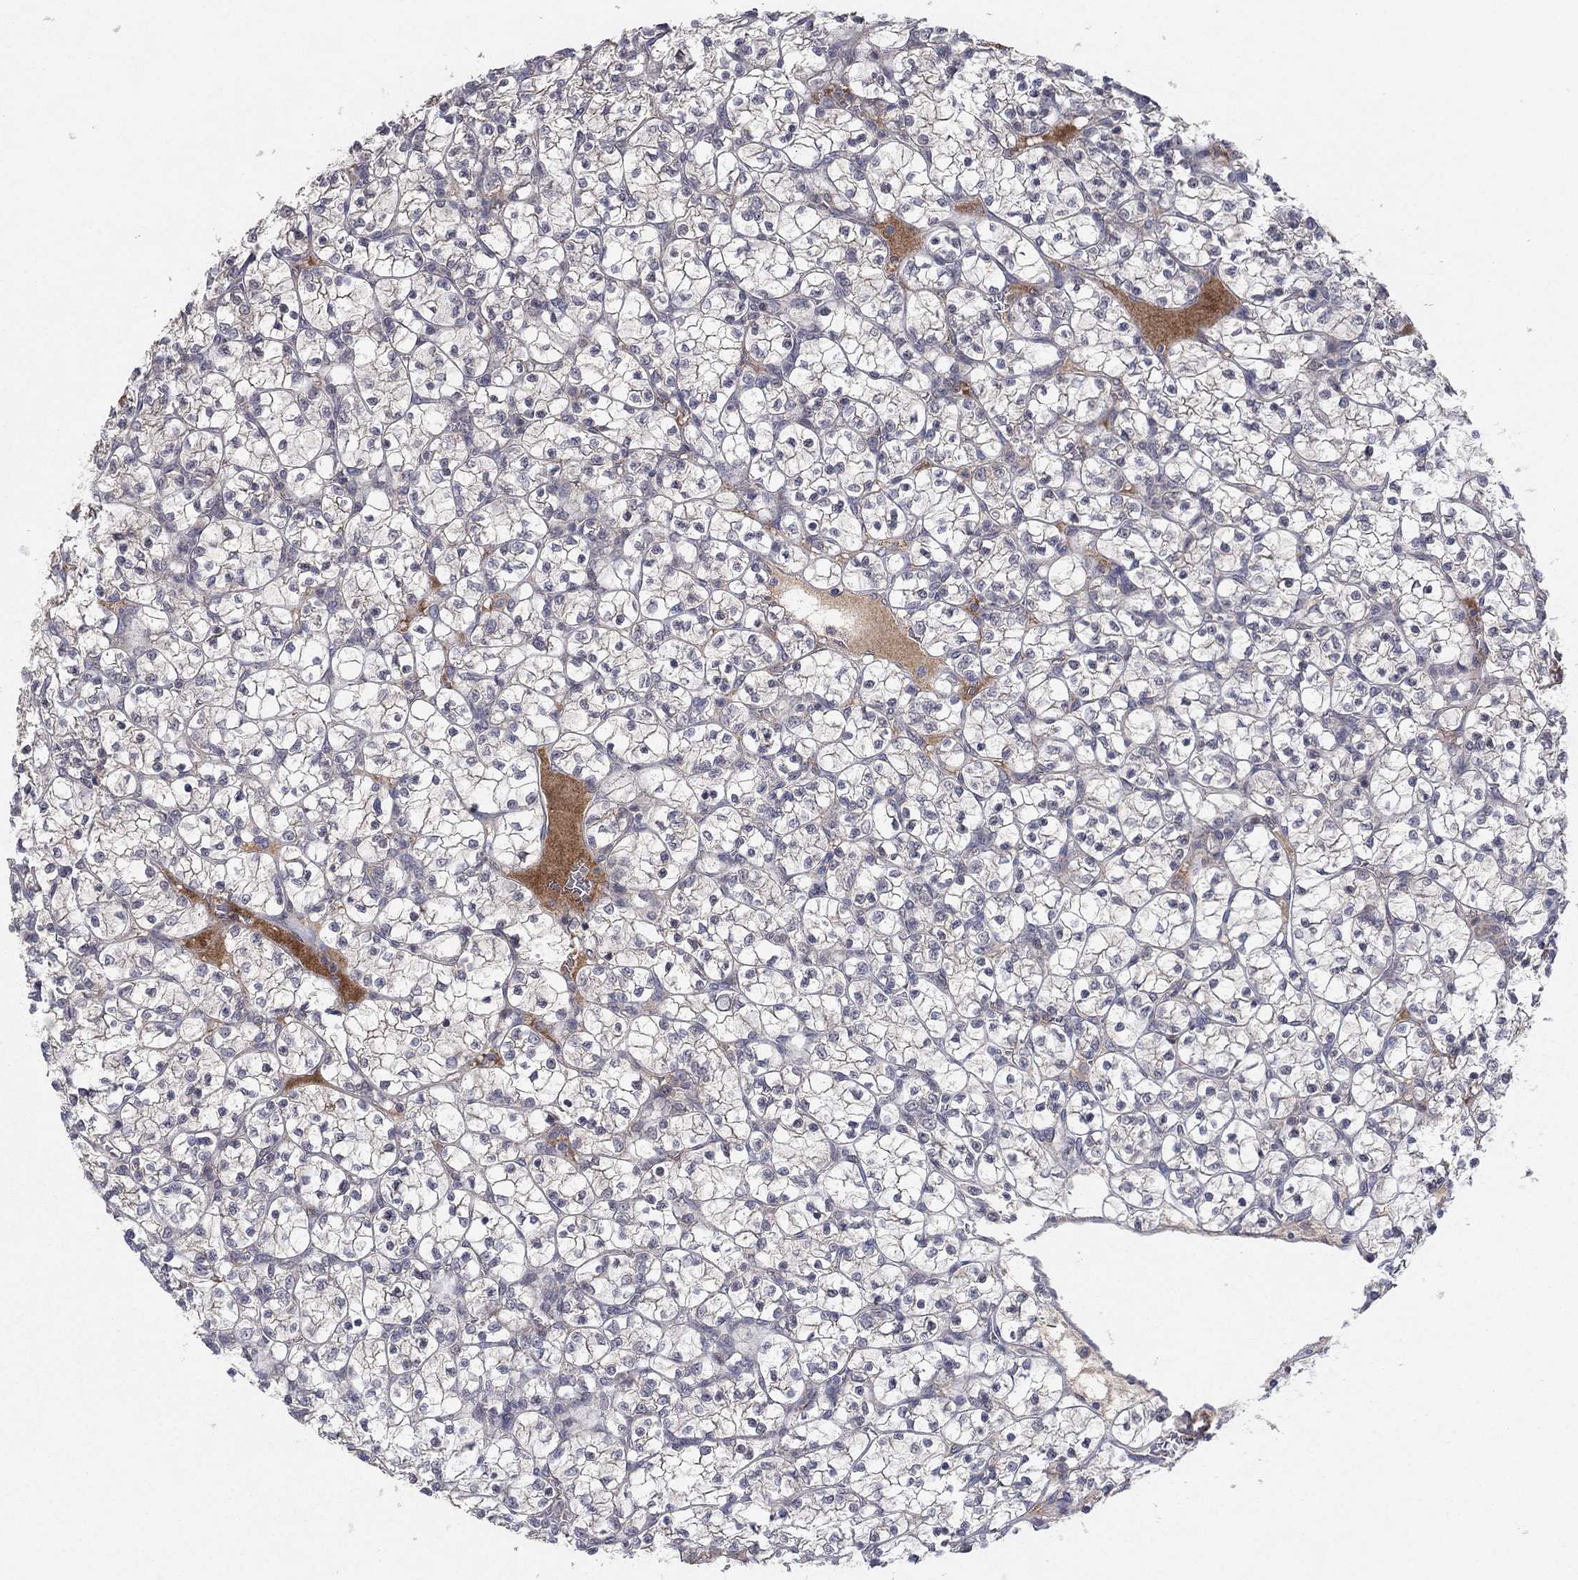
{"staining": {"intensity": "negative", "quantity": "none", "location": "none"}, "tissue": "renal cancer", "cell_type": "Tumor cells", "image_type": "cancer", "snomed": [{"axis": "morphology", "description": "Adenocarcinoma, NOS"}, {"axis": "topography", "description": "Kidney"}], "caption": "DAB (3,3'-diaminobenzidine) immunohistochemical staining of adenocarcinoma (renal) displays no significant staining in tumor cells.", "gene": "IL4", "patient": {"sex": "female", "age": 89}}